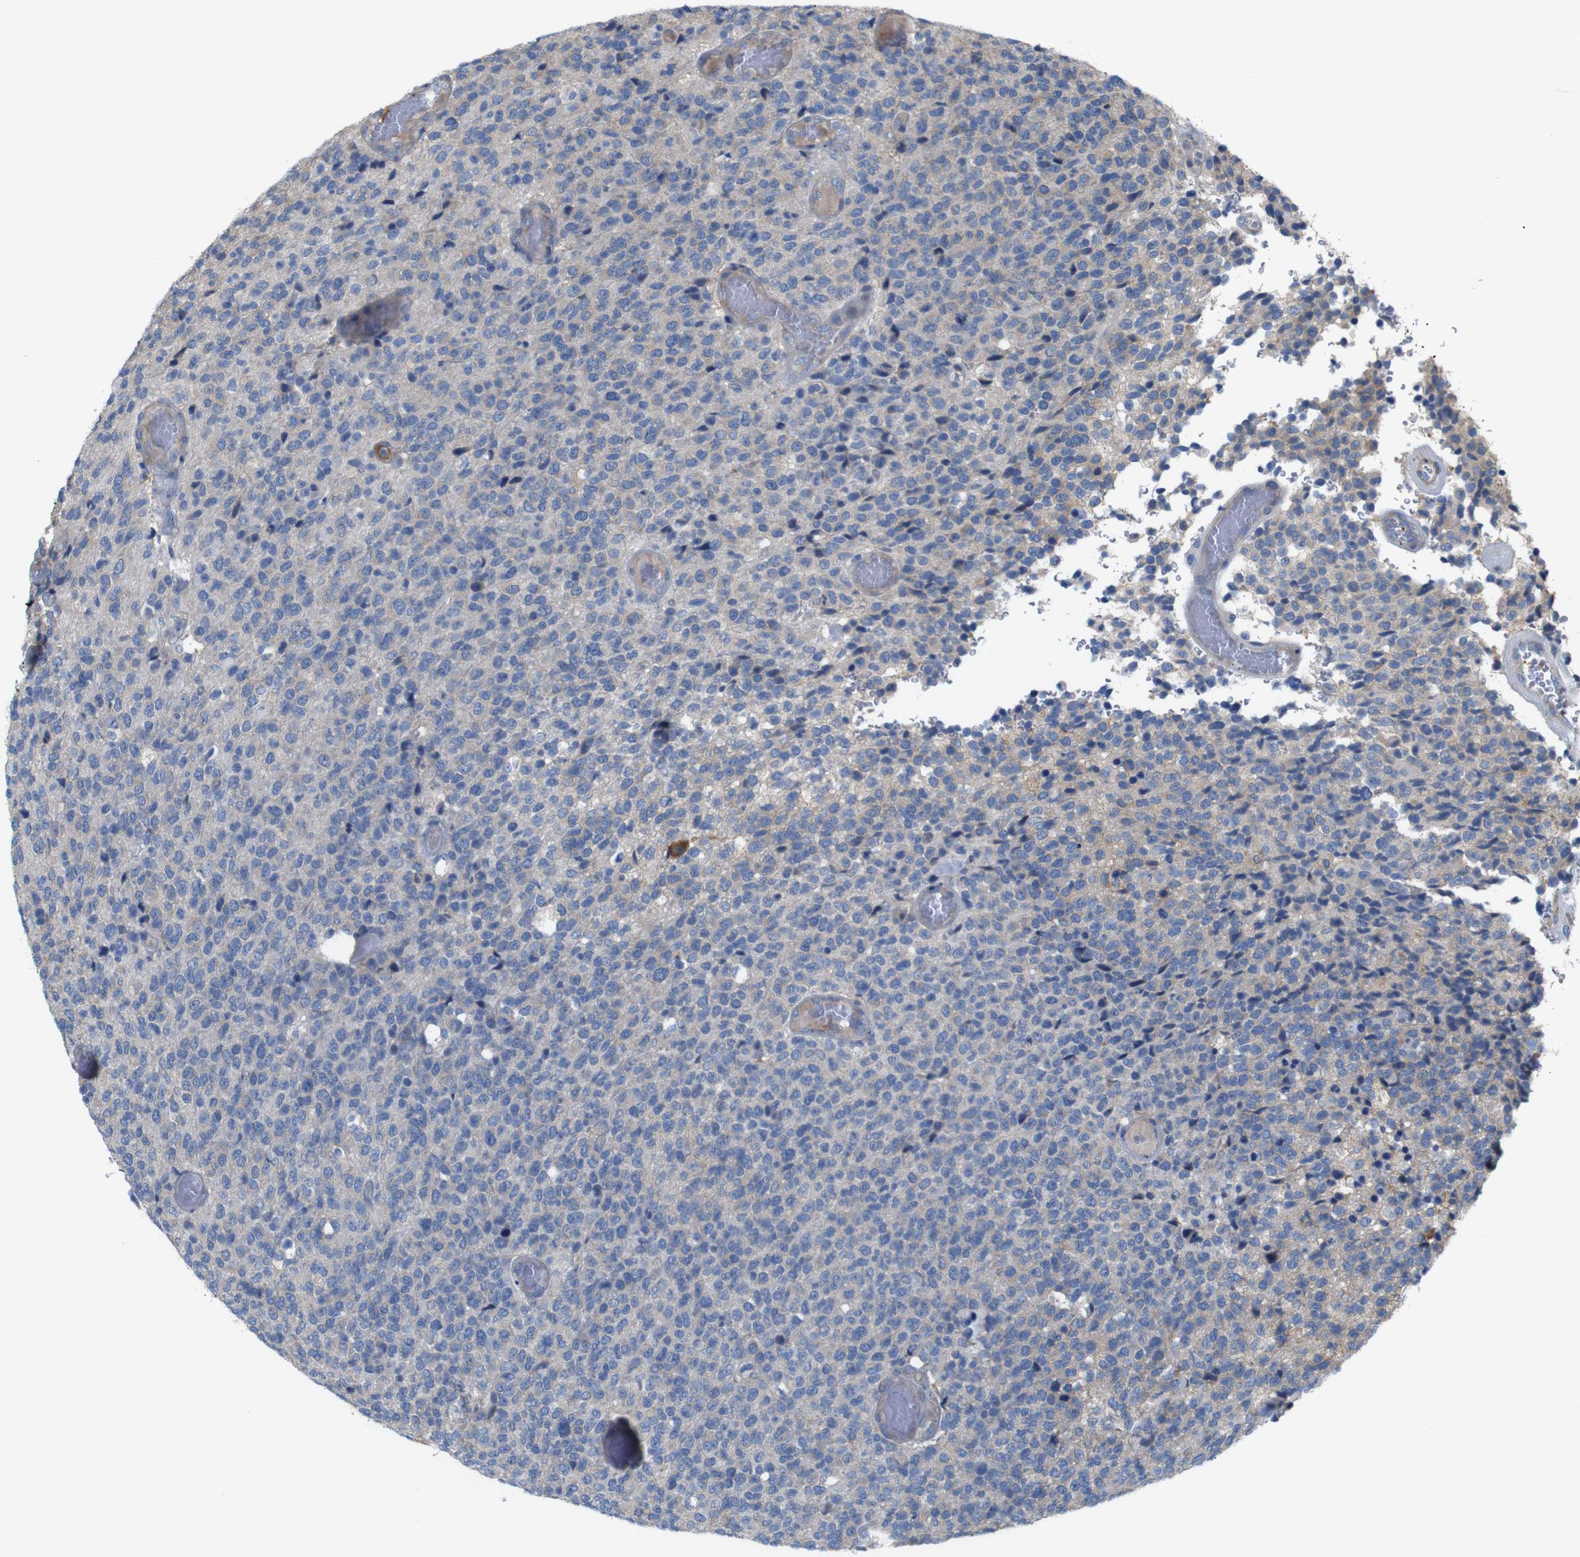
{"staining": {"intensity": "negative", "quantity": "none", "location": "none"}, "tissue": "glioma", "cell_type": "Tumor cells", "image_type": "cancer", "snomed": [{"axis": "morphology", "description": "Glioma, malignant, High grade"}, {"axis": "topography", "description": "pancreas cauda"}], "caption": "The image displays no staining of tumor cells in malignant high-grade glioma.", "gene": "MYEOV", "patient": {"sex": "male", "age": 60}}